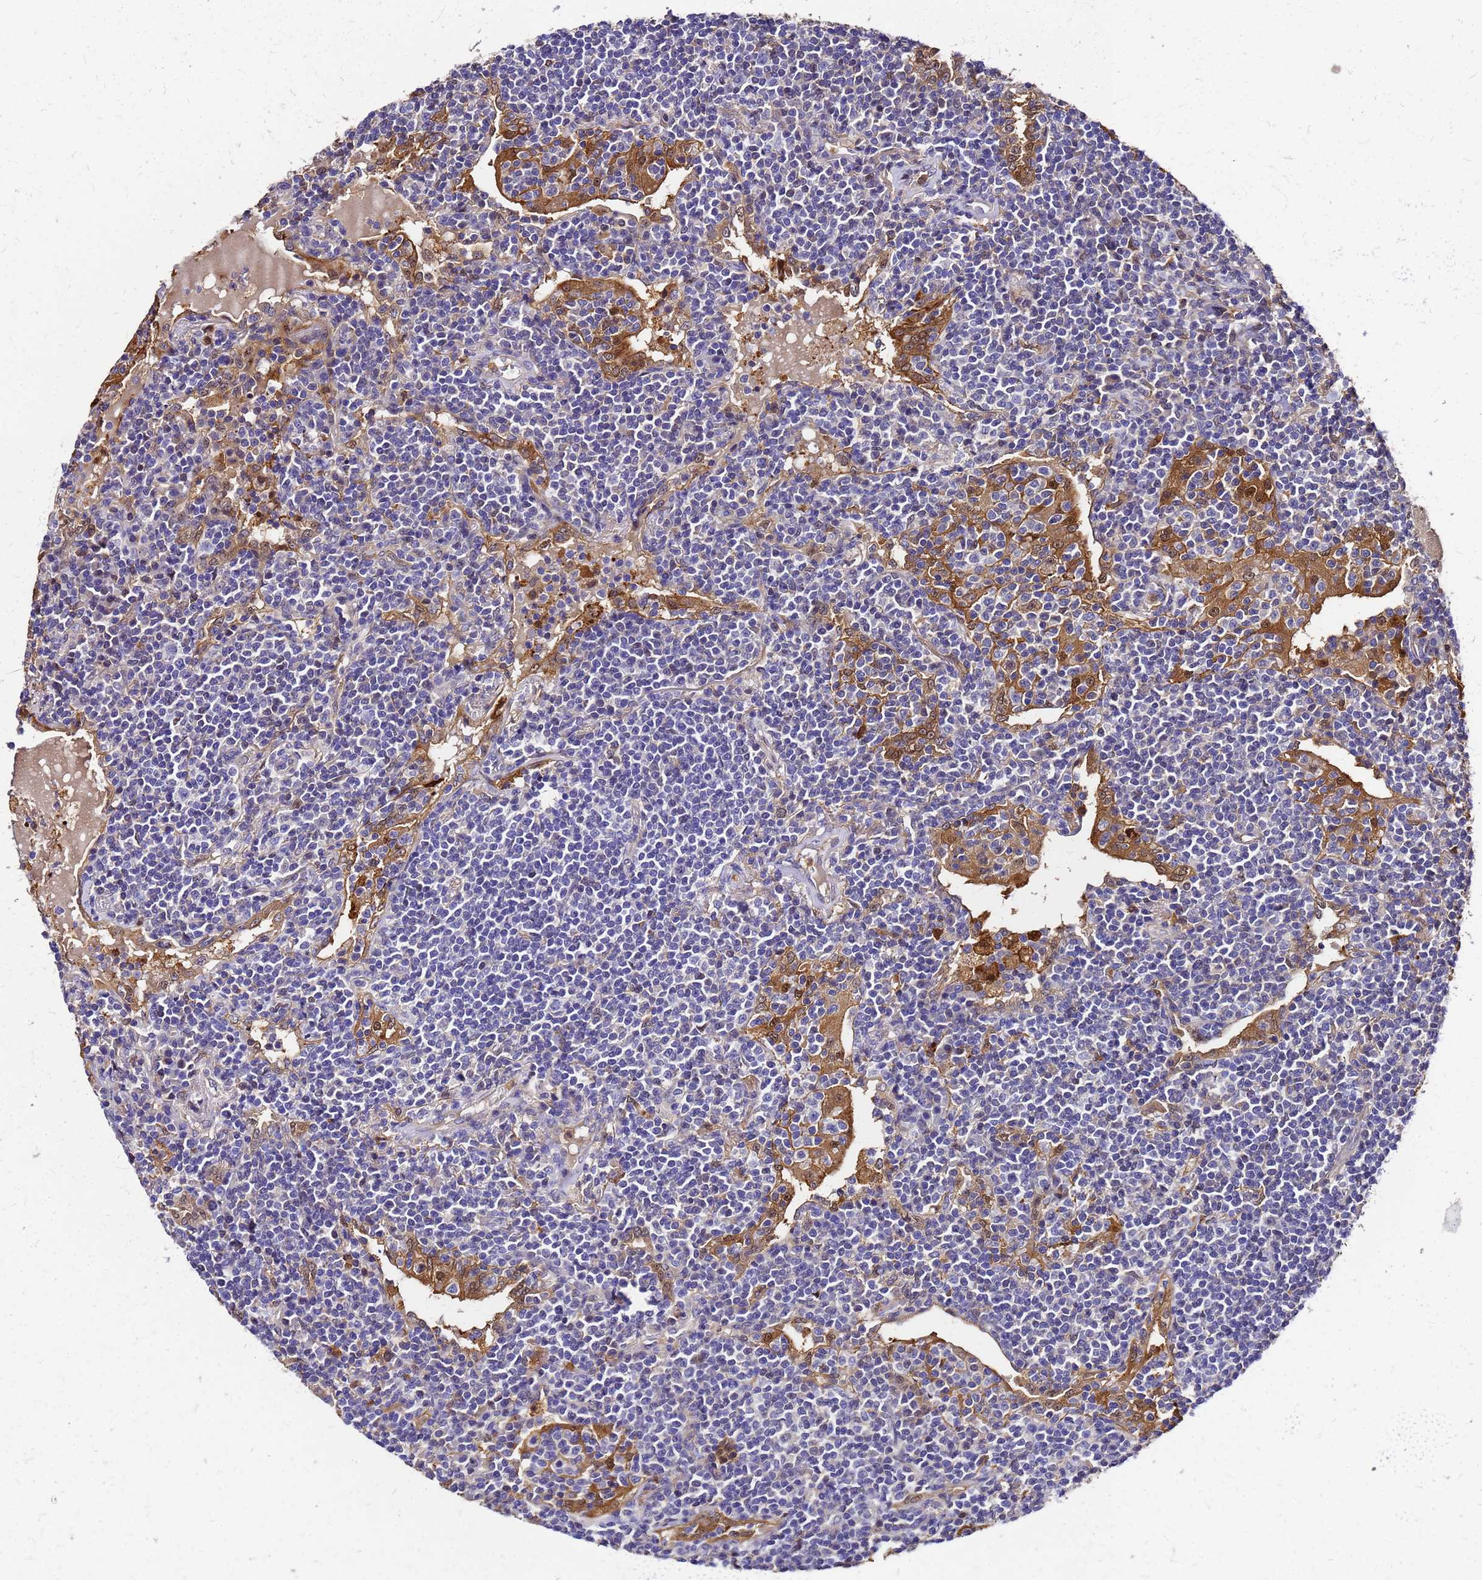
{"staining": {"intensity": "negative", "quantity": "none", "location": "none"}, "tissue": "lymphoma", "cell_type": "Tumor cells", "image_type": "cancer", "snomed": [{"axis": "morphology", "description": "Malignant lymphoma, non-Hodgkin's type, Low grade"}, {"axis": "topography", "description": "Lung"}], "caption": "Human malignant lymphoma, non-Hodgkin's type (low-grade) stained for a protein using IHC reveals no positivity in tumor cells.", "gene": "S100A11", "patient": {"sex": "female", "age": 71}}